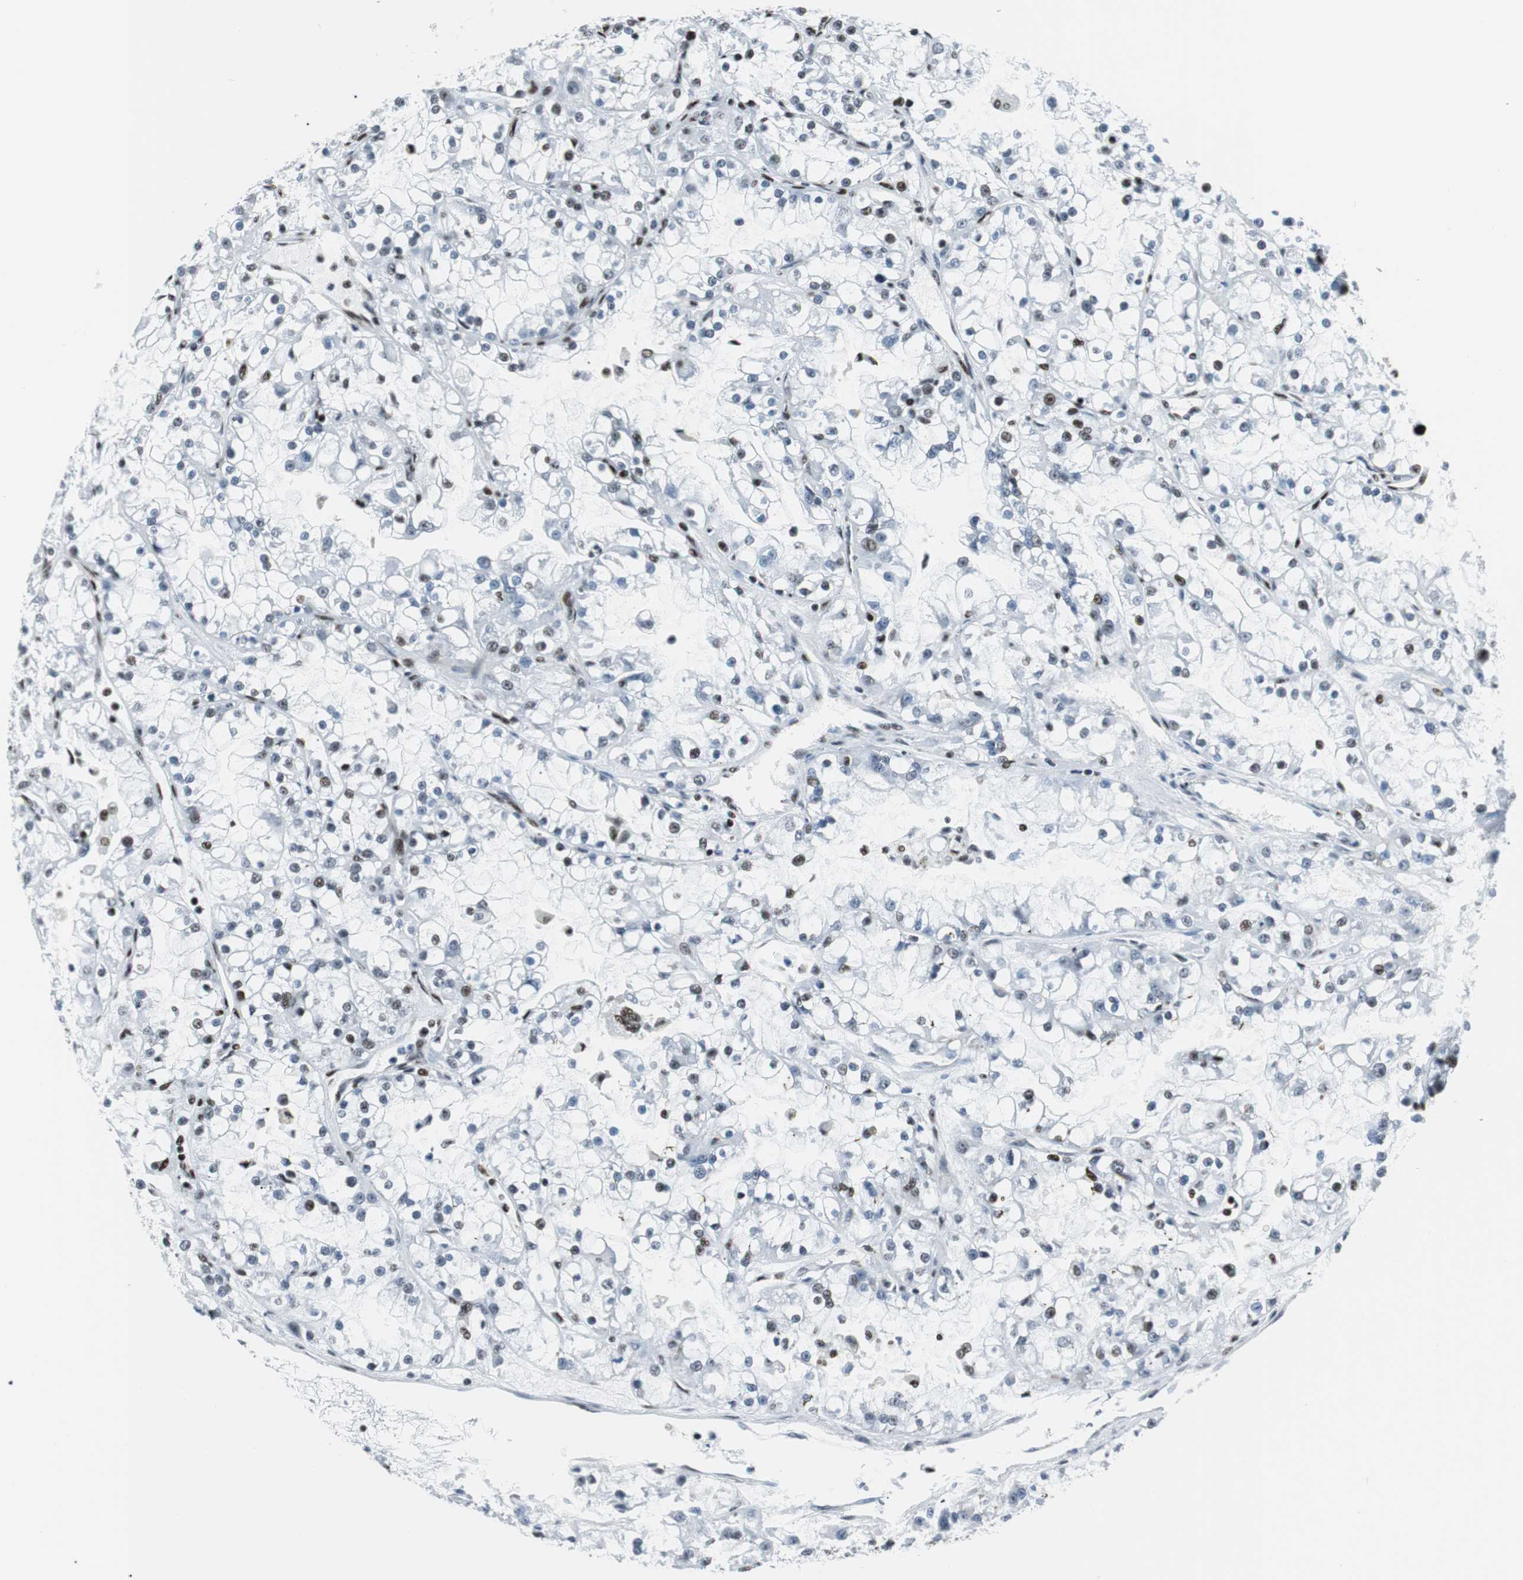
{"staining": {"intensity": "moderate", "quantity": "<25%", "location": "nuclear"}, "tissue": "renal cancer", "cell_type": "Tumor cells", "image_type": "cancer", "snomed": [{"axis": "morphology", "description": "Adenocarcinoma, NOS"}, {"axis": "topography", "description": "Kidney"}], "caption": "Immunohistochemical staining of human renal cancer (adenocarcinoma) displays moderate nuclear protein staining in approximately <25% of tumor cells.", "gene": "NCL", "patient": {"sex": "female", "age": 52}}